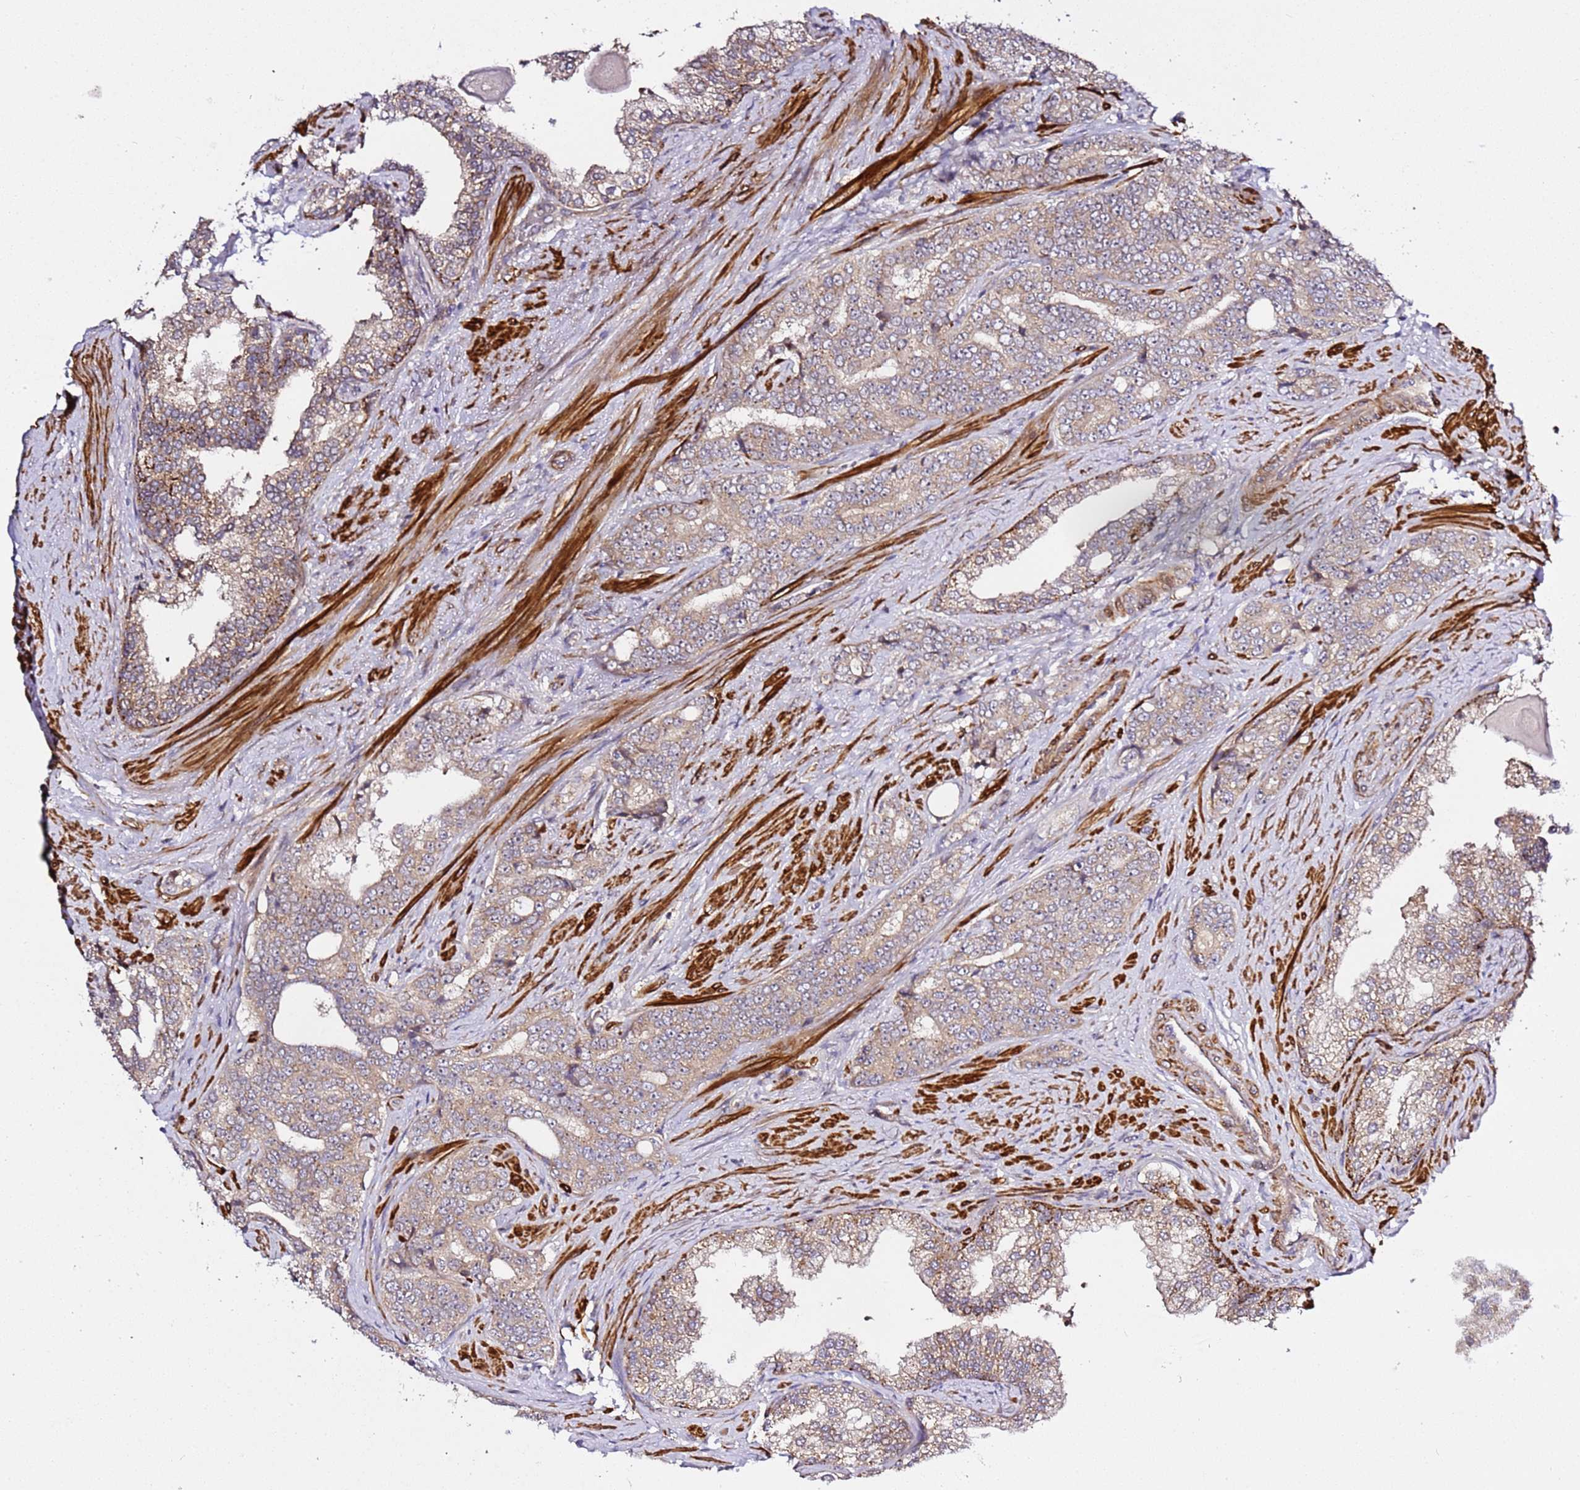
{"staining": {"intensity": "moderate", "quantity": ">75%", "location": "cytoplasmic/membranous"}, "tissue": "prostate cancer", "cell_type": "Tumor cells", "image_type": "cancer", "snomed": [{"axis": "morphology", "description": "Adenocarcinoma, High grade"}, {"axis": "topography", "description": "Prostate"}], "caption": "Human adenocarcinoma (high-grade) (prostate) stained with a brown dye reveals moderate cytoplasmic/membranous positive expression in approximately >75% of tumor cells.", "gene": "PVRIG", "patient": {"sex": "male", "age": 67}}